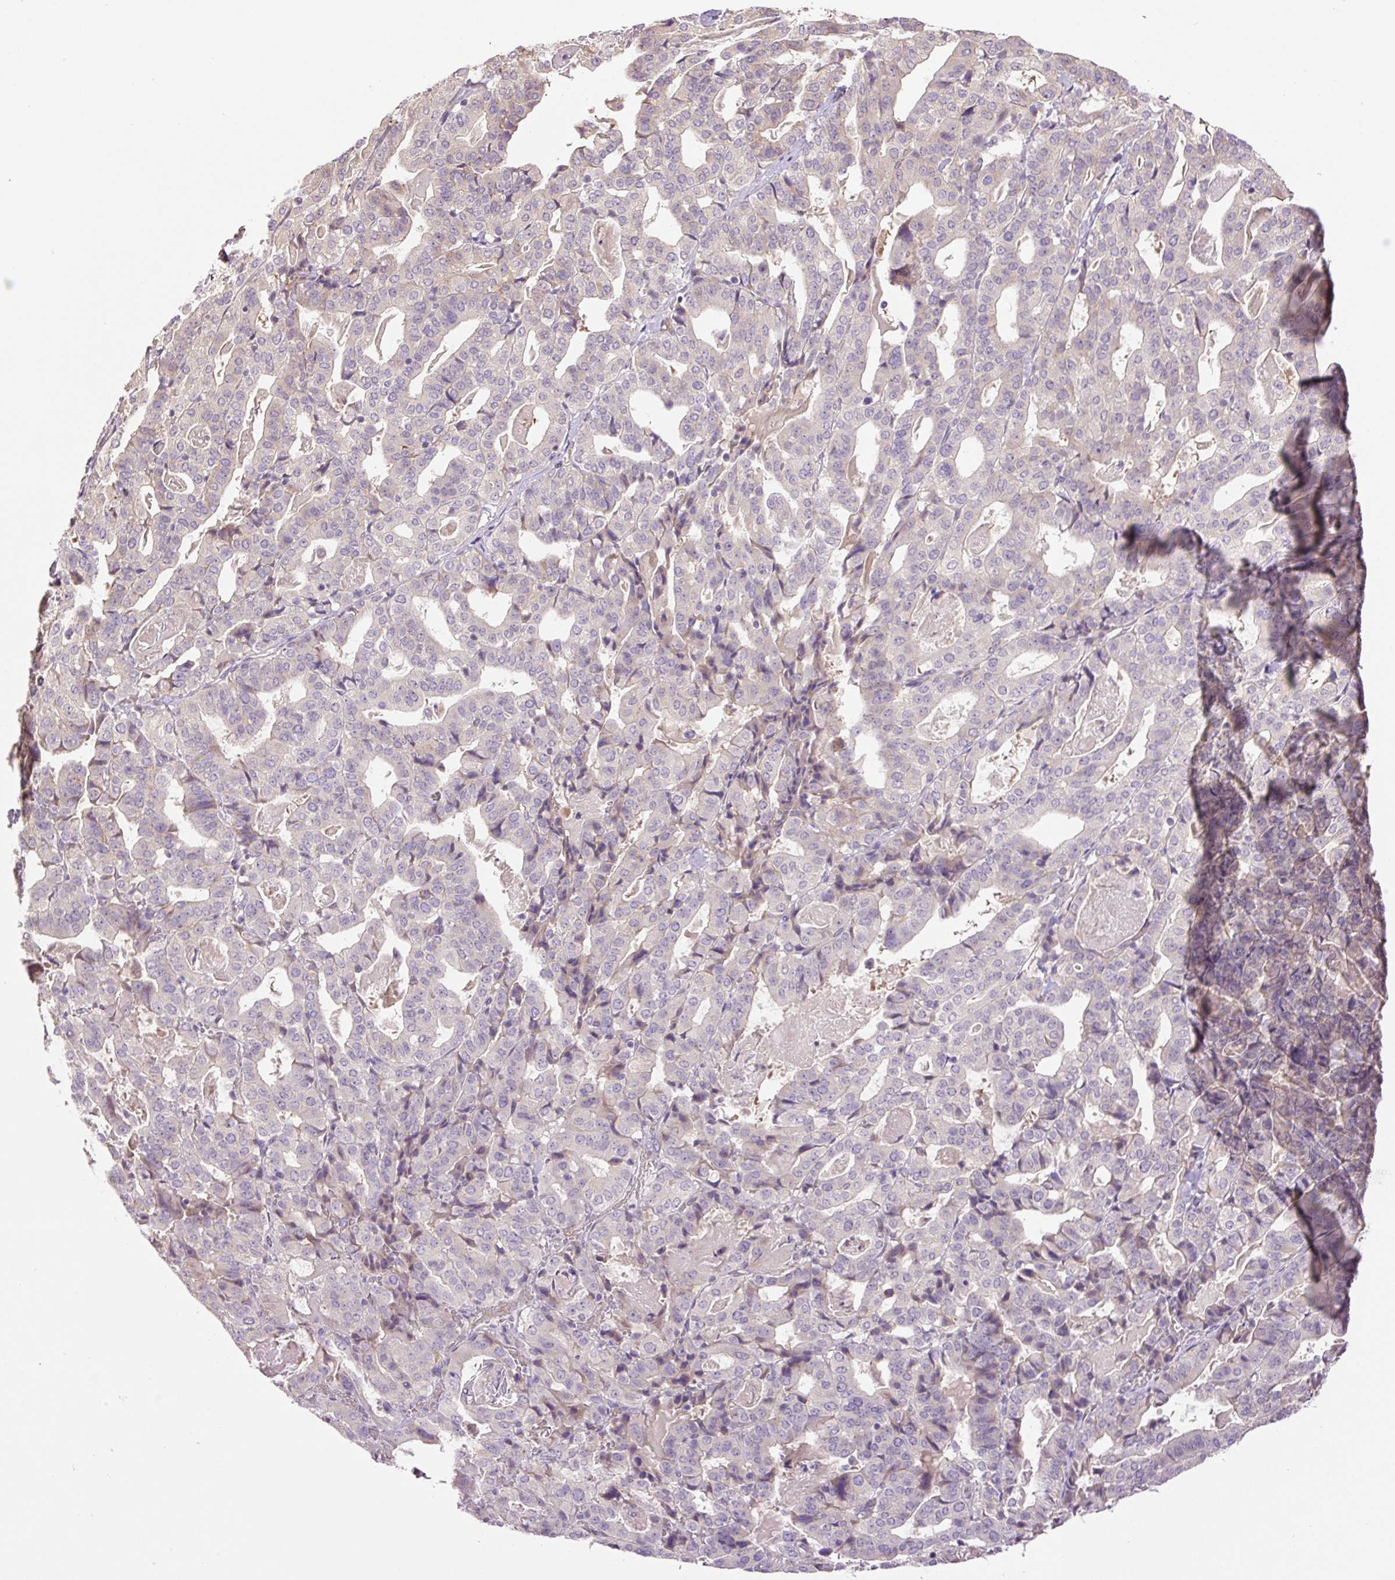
{"staining": {"intensity": "negative", "quantity": "none", "location": "none"}, "tissue": "stomach cancer", "cell_type": "Tumor cells", "image_type": "cancer", "snomed": [{"axis": "morphology", "description": "Adenocarcinoma, NOS"}, {"axis": "topography", "description": "Stomach"}], "caption": "Tumor cells show no significant protein positivity in adenocarcinoma (stomach).", "gene": "HABP4", "patient": {"sex": "male", "age": 48}}